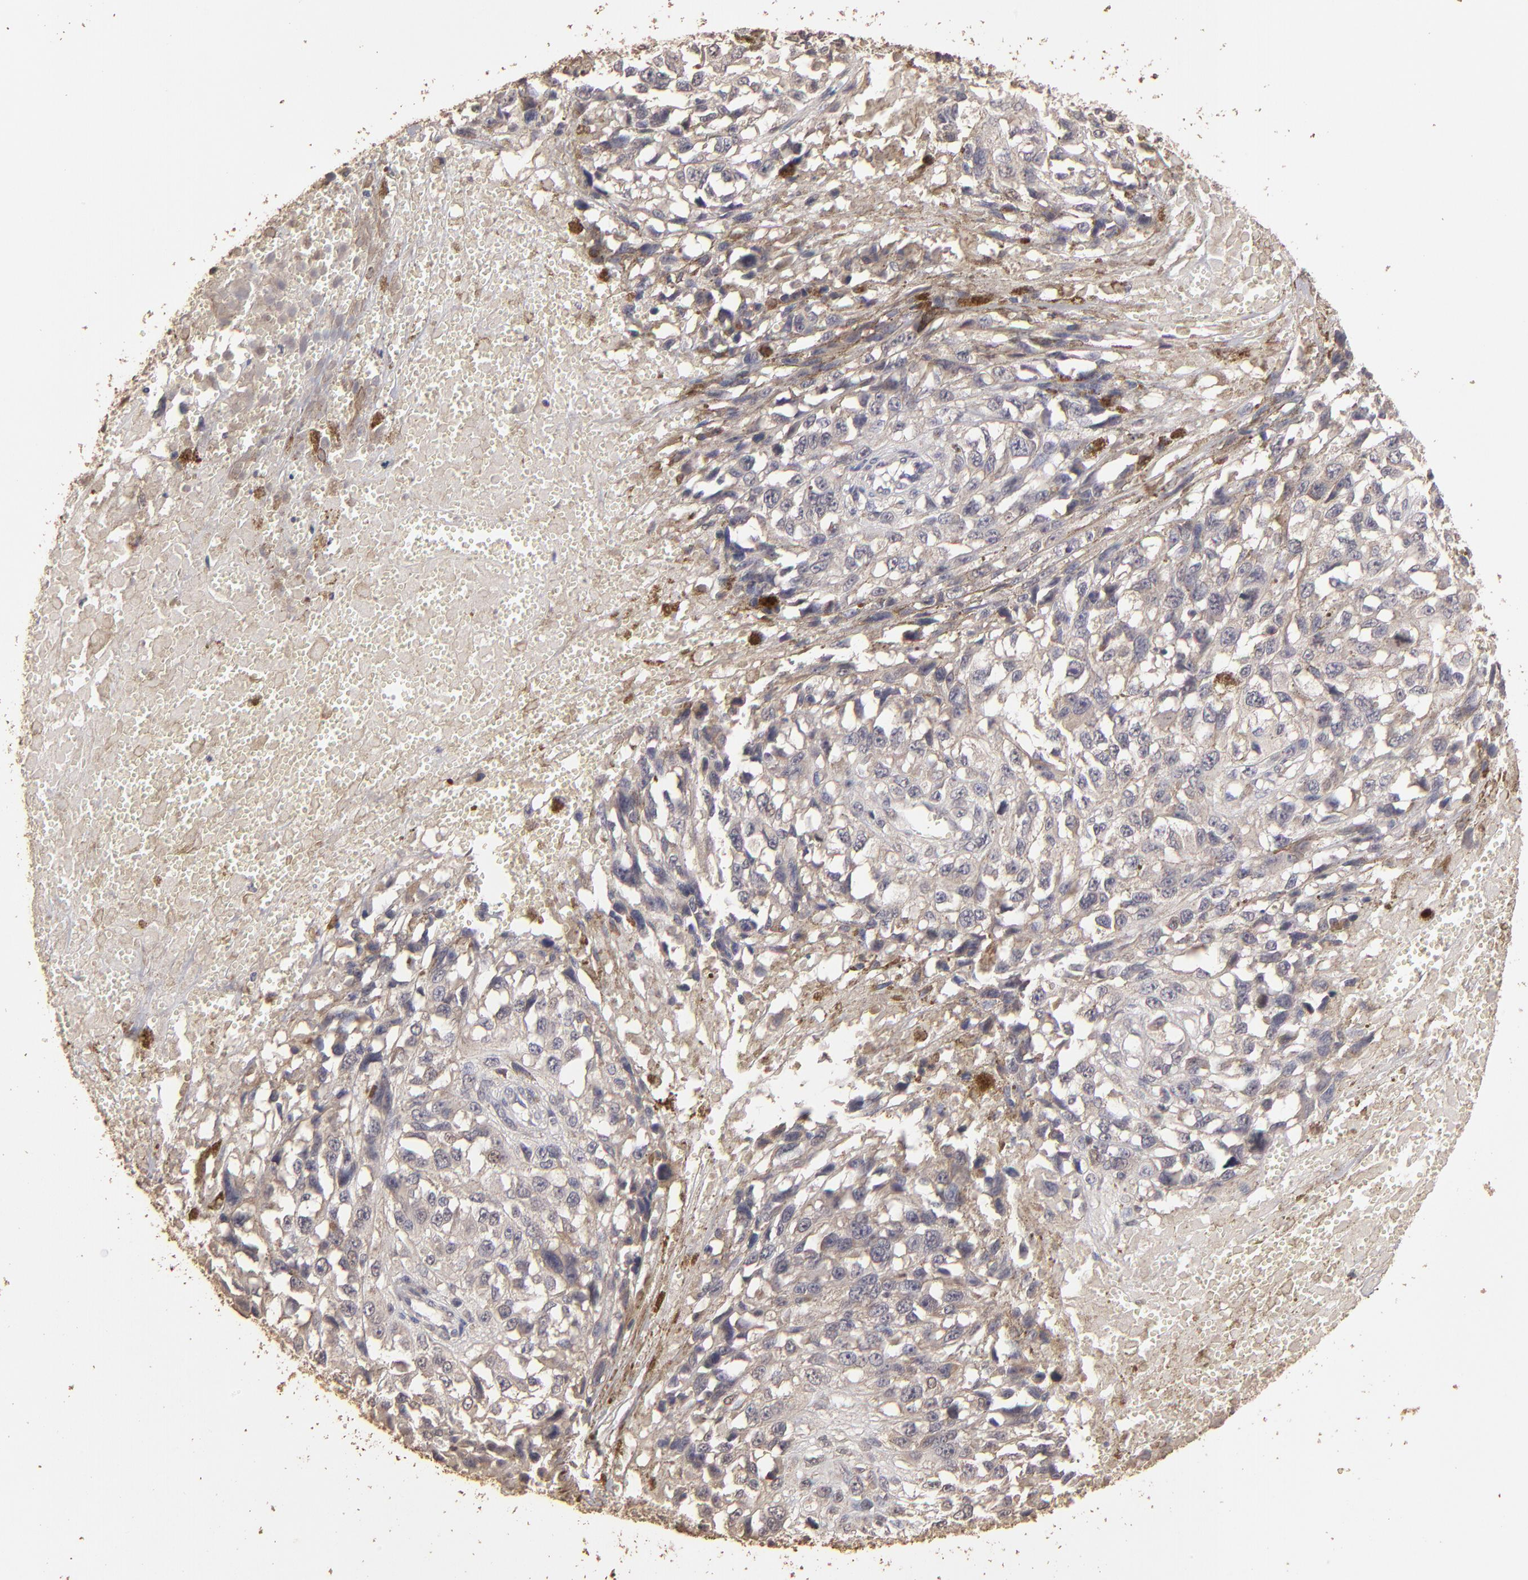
{"staining": {"intensity": "weak", "quantity": "25%-75%", "location": "cytoplasmic/membranous"}, "tissue": "melanoma", "cell_type": "Tumor cells", "image_type": "cancer", "snomed": [{"axis": "morphology", "description": "Malignant melanoma, Metastatic site"}, {"axis": "topography", "description": "Lymph node"}], "caption": "Immunohistochemistry (IHC) (DAB (3,3'-diaminobenzidine)) staining of malignant melanoma (metastatic site) shows weak cytoplasmic/membranous protein expression in approximately 25%-75% of tumor cells. Using DAB (3,3'-diaminobenzidine) (brown) and hematoxylin (blue) stains, captured at high magnification using brightfield microscopy.", "gene": "OPHN1", "patient": {"sex": "male", "age": 59}}